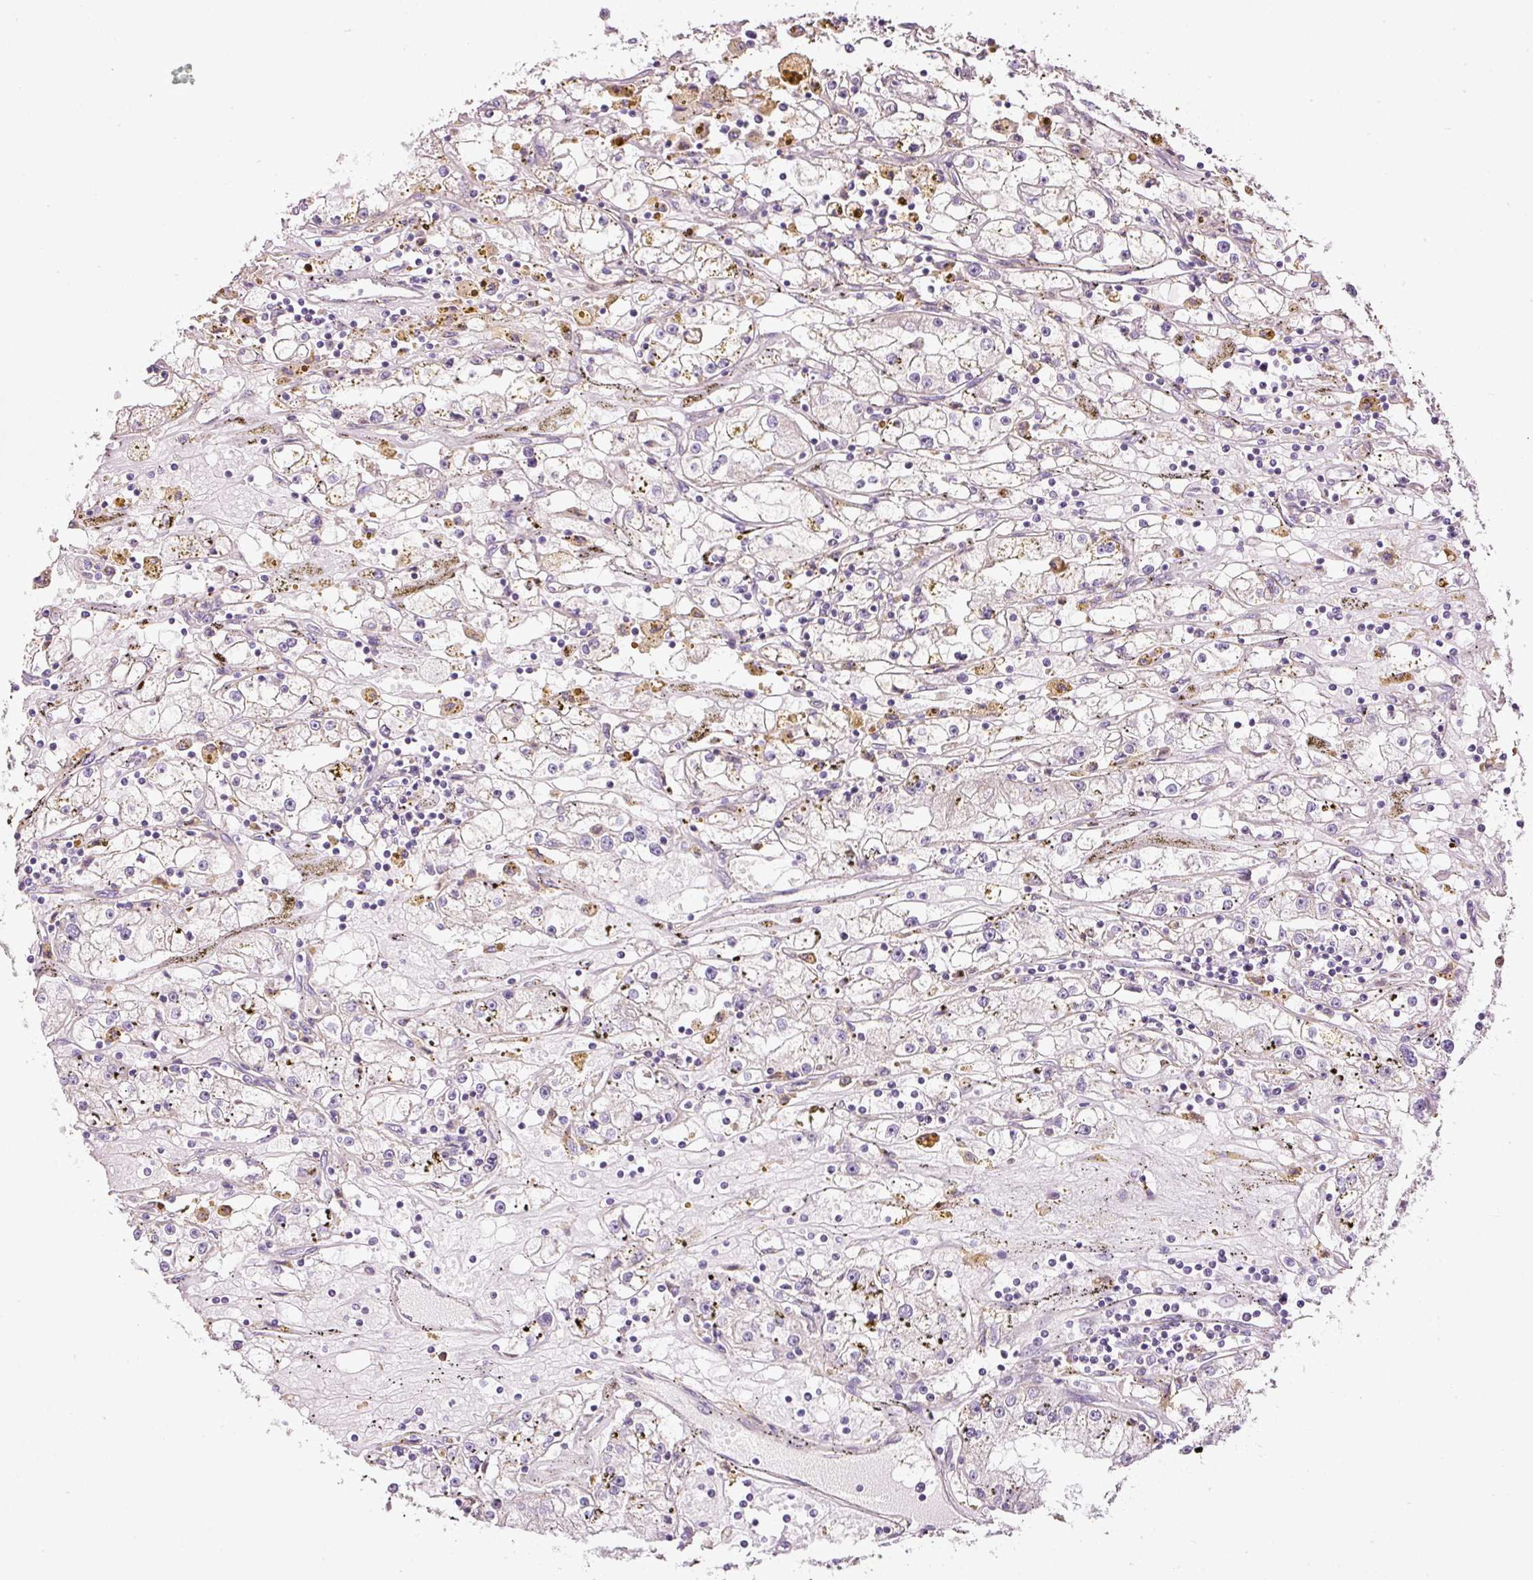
{"staining": {"intensity": "negative", "quantity": "none", "location": "none"}, "tissue": "renal cancer", "cell_type": "Tumor cells", "image_type": "cancer", "snomed": [{"axis": "morphology", "description": "Adenocarcinoma, NOS"}, {"axis": "topography", "description": "Kidney"}], "caption": "Immunohistochemical staining of human renal cancer (adenocarcinoma) exhibits no significant positivity in tumor cells.", "gene": "KPNA5", "patient": {"sex": "male", "age": 56}}